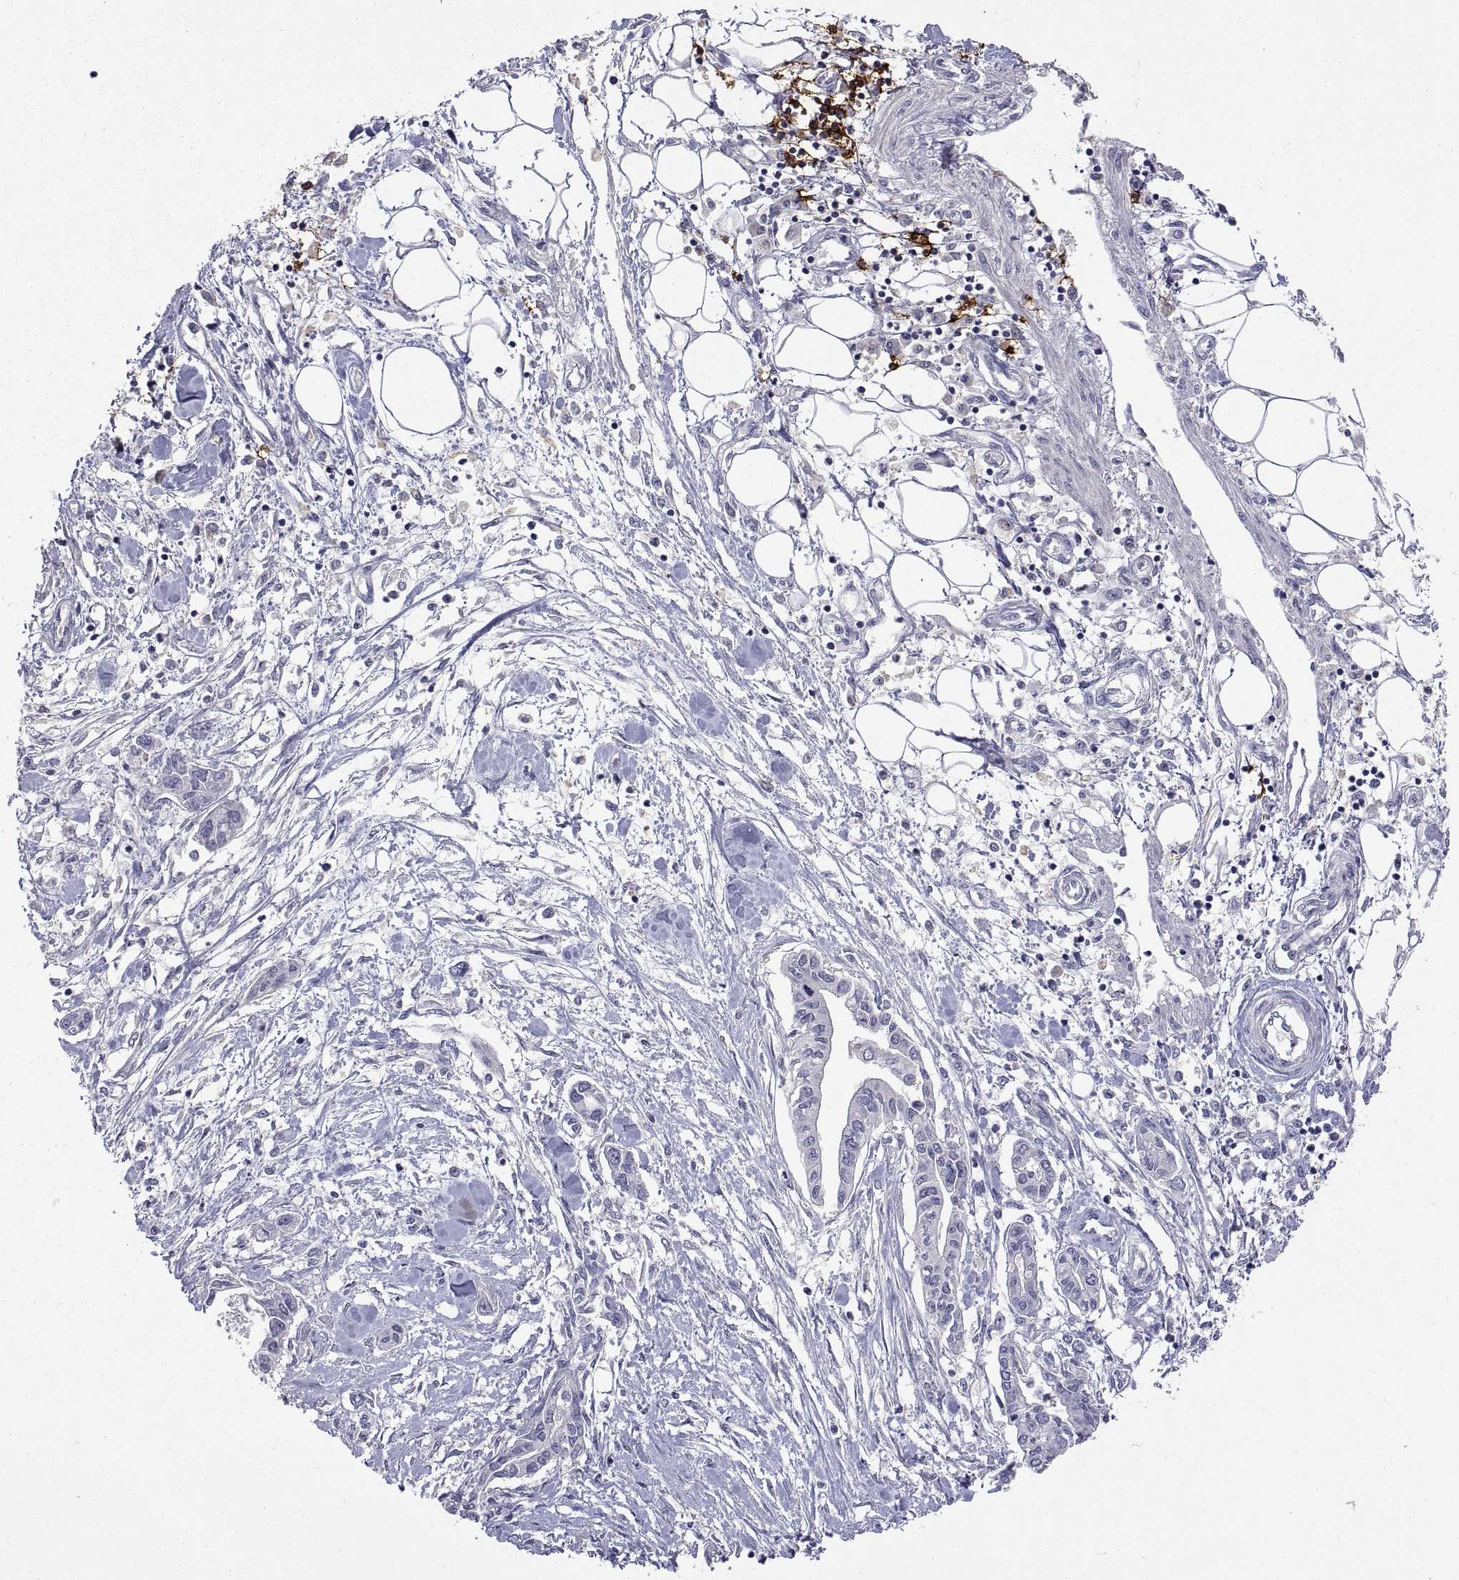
{"staining": {"intensity": "negative", "quantity": "none", "location": "none"}, "tissue": "pancreatic cancer", "cell_type": "Tumor cells", "image_type": "cancer", "snomed": [{"axis": "morphology", "description": "Adenocarcinoma, NOS"}, {"axis": "topography", "description": "Pancreas"}], "caption": "The histopathology image displays no significant positivity in tumor cells of pancreatic cancer.", "gene": "MS4A1", "patient": {"sex": "male", "age": 60}}